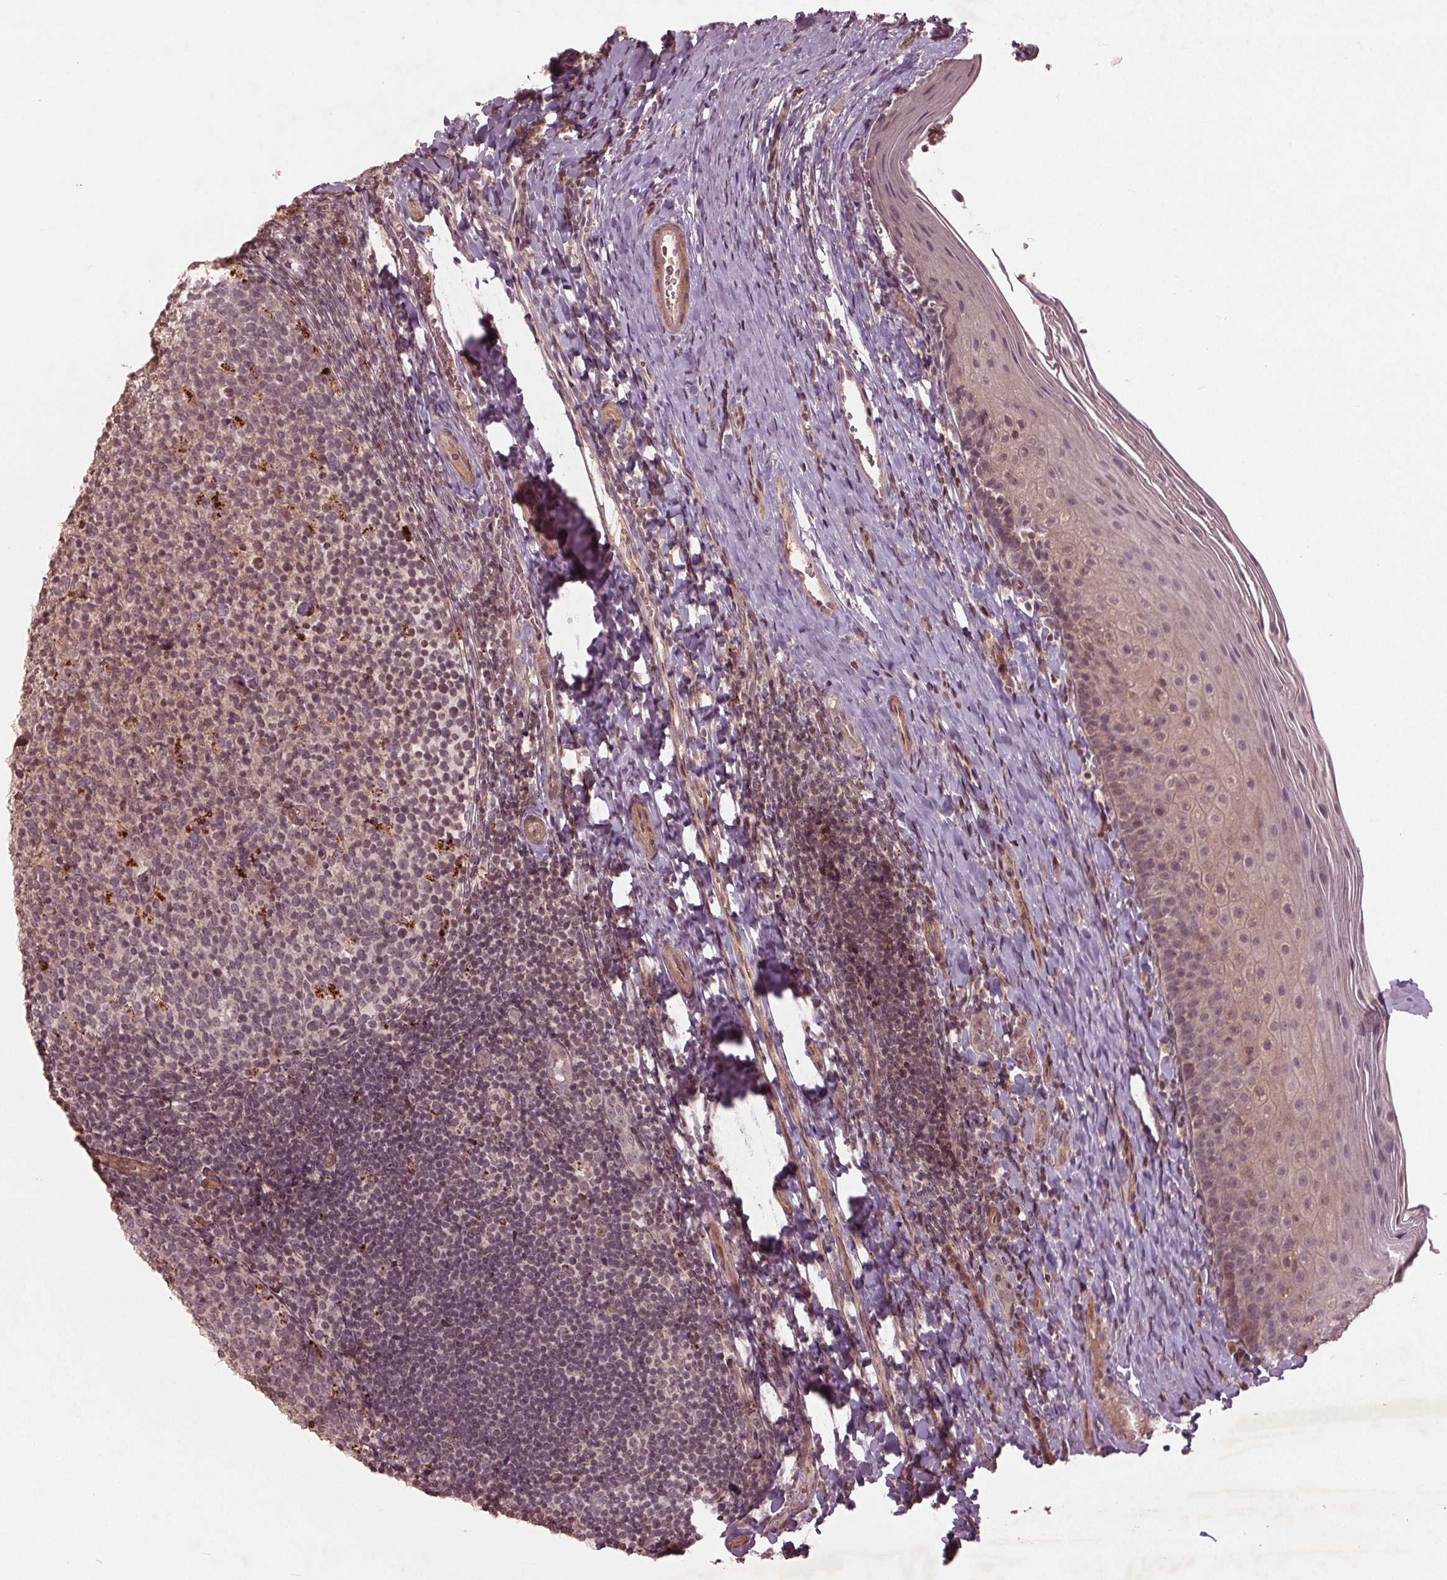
{"staining": {"intensity": "weak", "quantity": "<25%", "location": "cytoplasmic/membranous,nuclear"}, "tissue": "tonsil", "cell_type": "Germinal center cells", "image_type": "normal", "snomed": [{"axis": "morphology", "description": "Normal tissue, NOS"}, {"axis": "topography", "description": "Tonsil"}], "caption": "A histopathology image of tonsil stained for a protein reveals no brown staining in germinal center cells.", "gene": "CDKL4", "patient": {"sex": "female", "age": 10}}